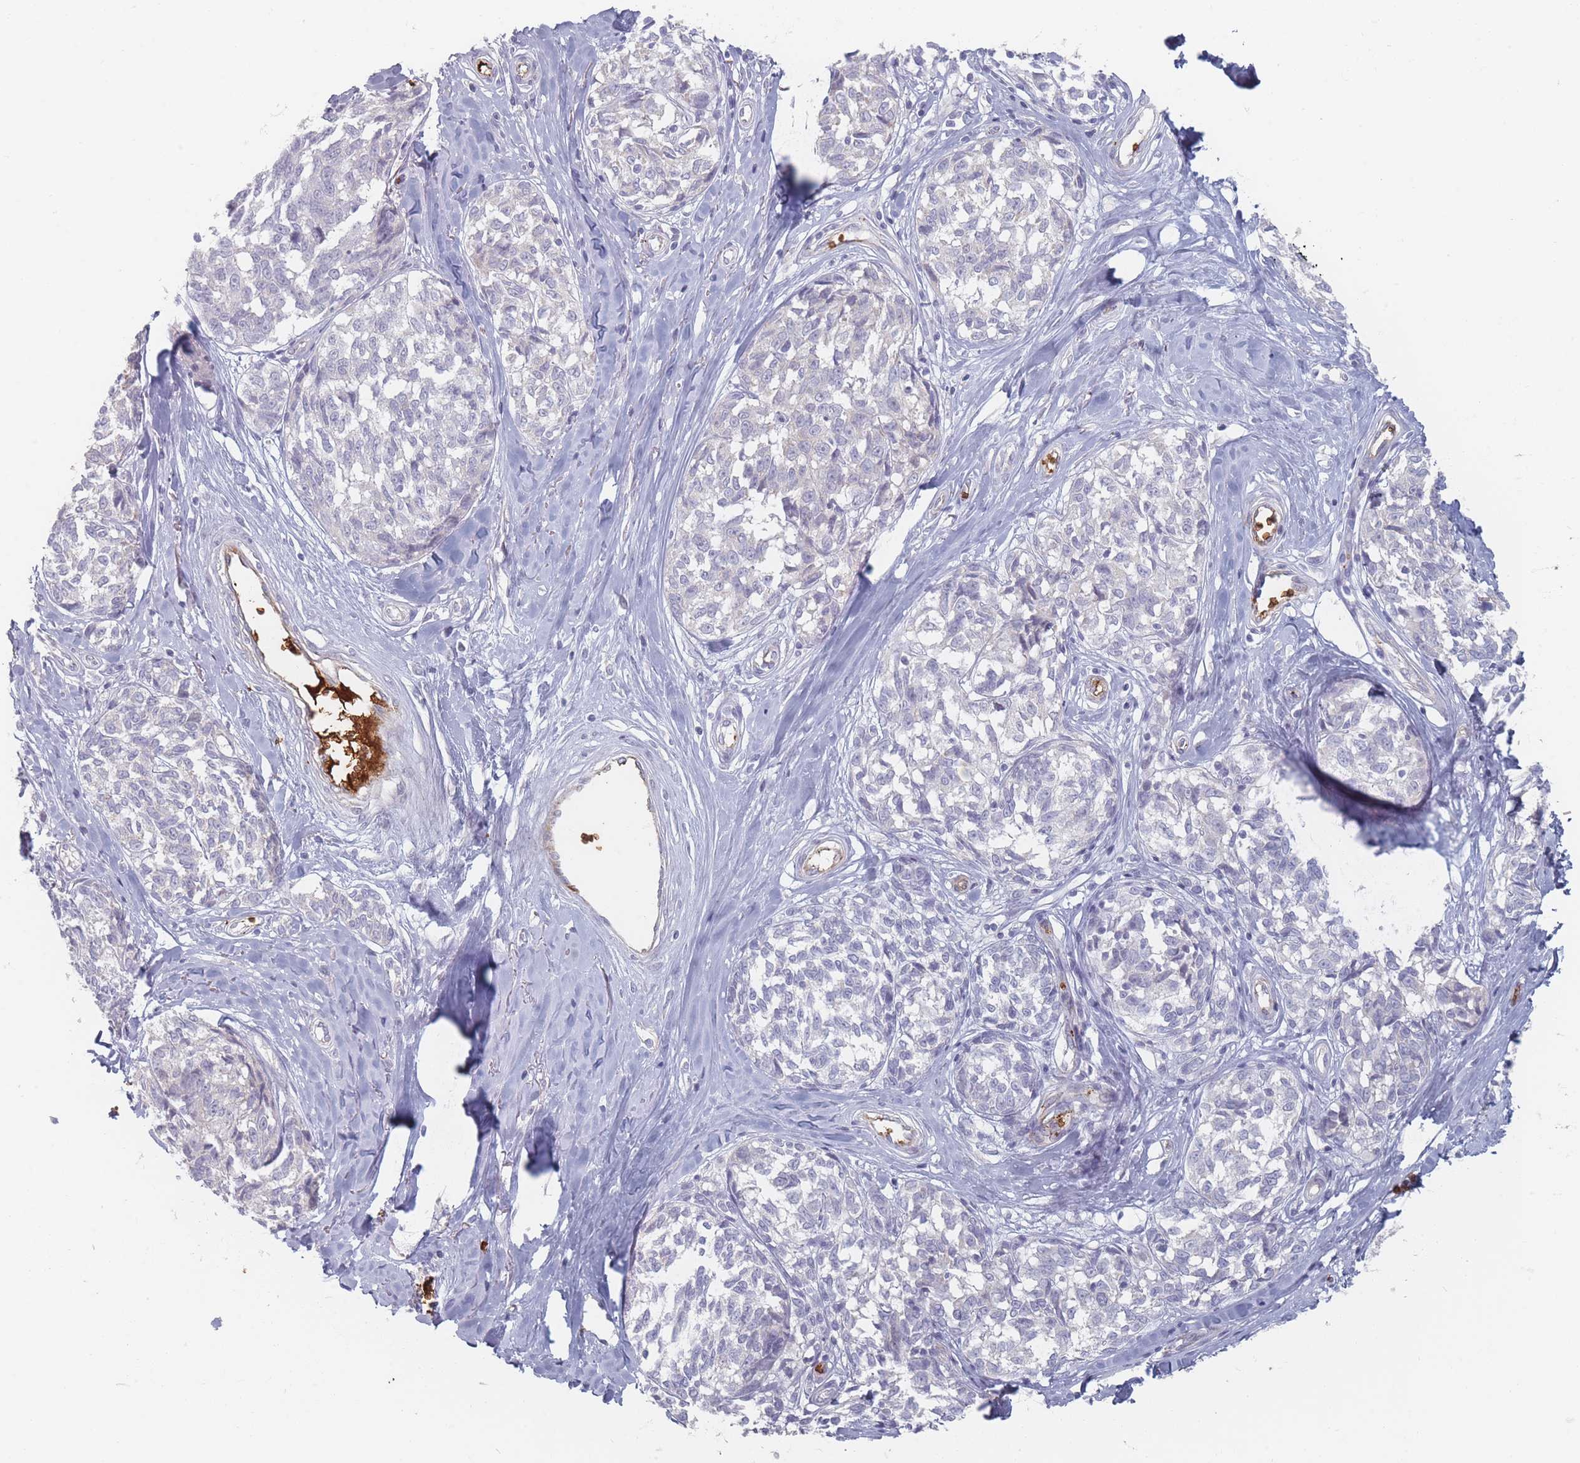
{"staining": {"intensity": "negative", "quantity": "none", "location": "none"}, "tissue": "melanoma", "cell_type": "Tumor cells", "image_type": "cancer", "snomed": [{"axis": "morphology", "description": "Normal tissue, NOS"}, {"axis": "morphology", "description": "Malignant melanoma, NOS"}, {"axis": "topography", "description": "Skin"}], "caption": "This is a photomicrograph of IHC staining of melanoma, which shows no expression in tumor cells.", "gene": "SLC2A6", "patient": {"sex": "female", "age": 64}}